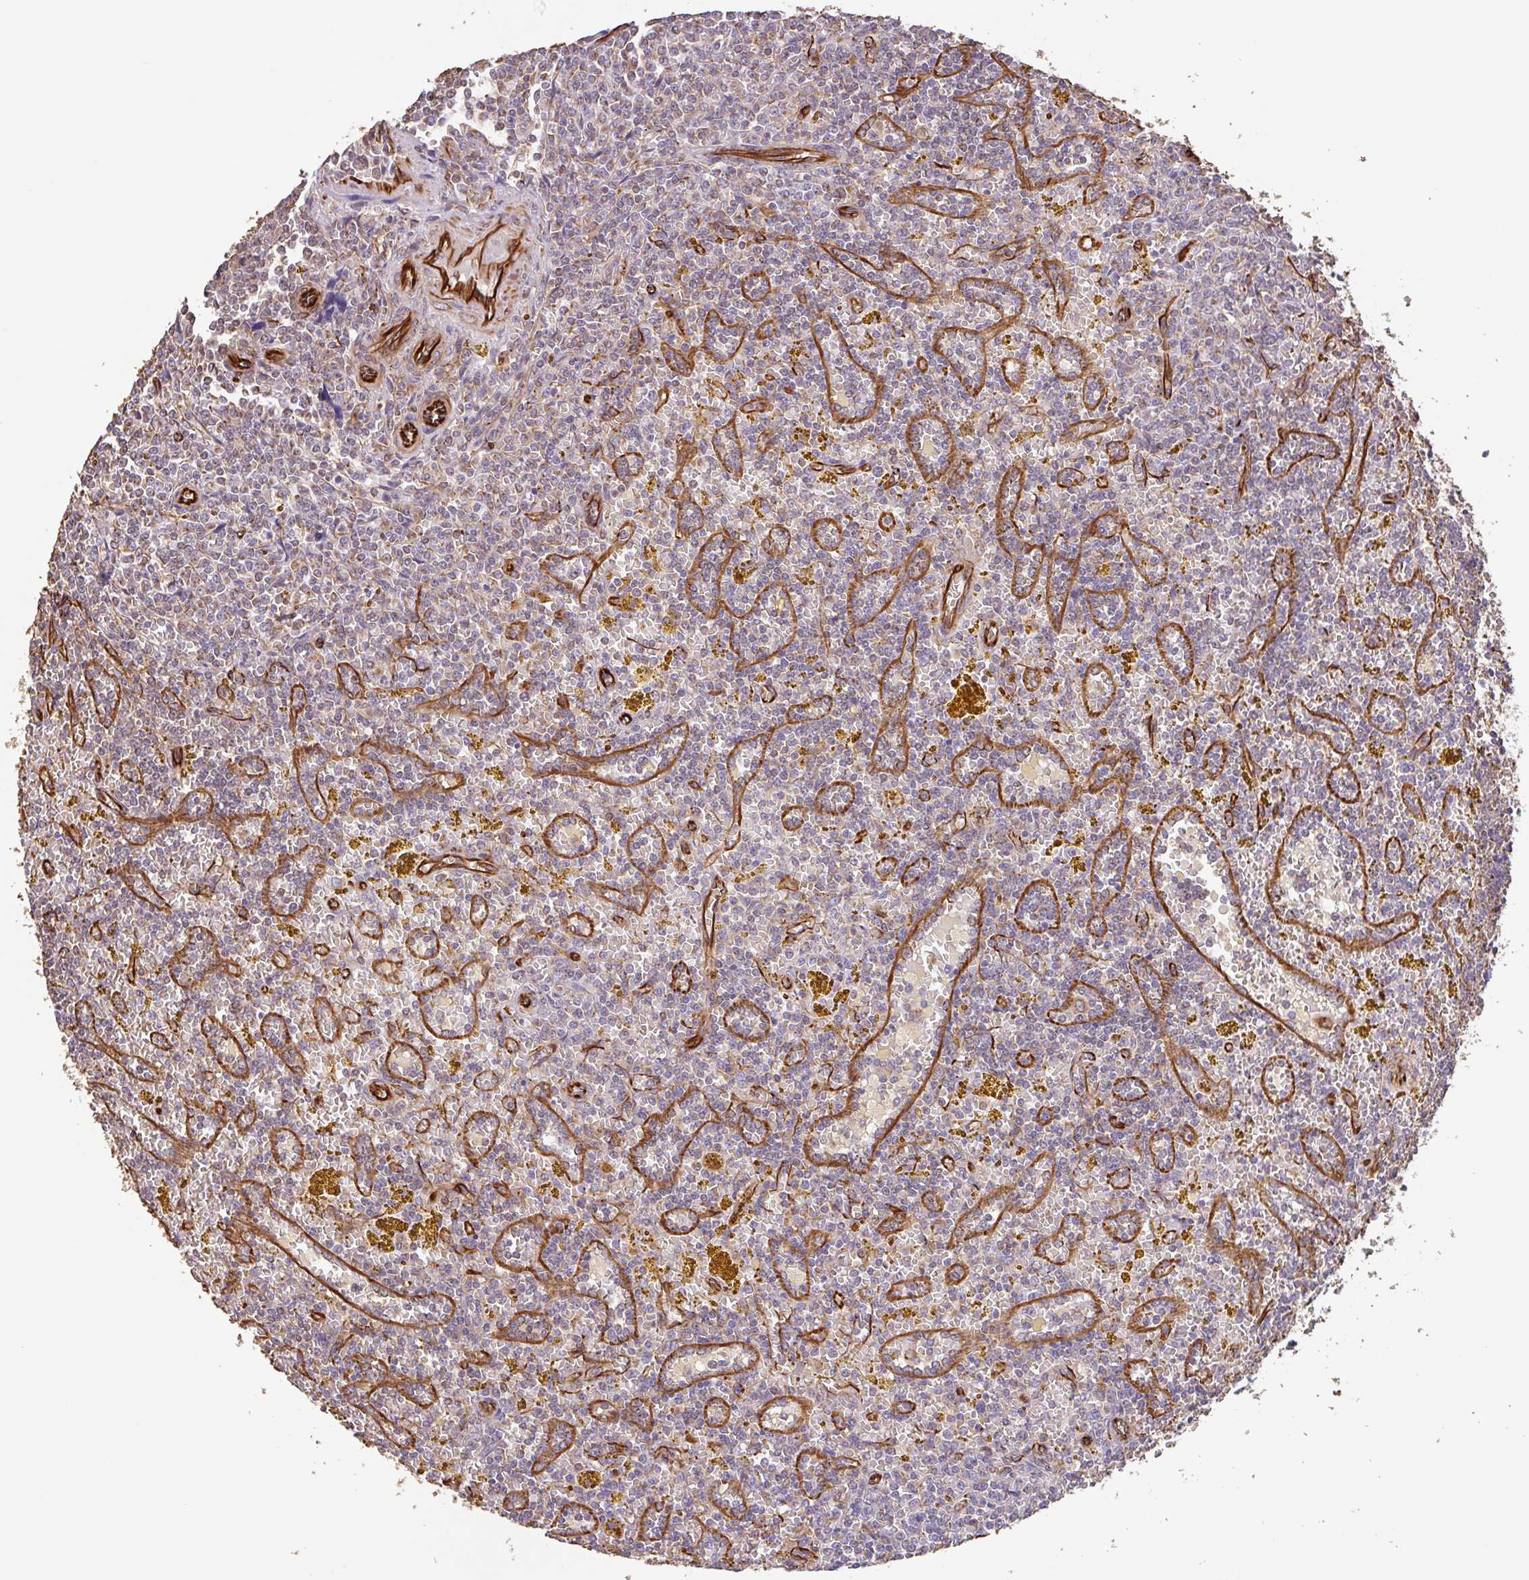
{"staining": {"intensity": "negative", "quantity": "none", "location": "none"}, "tissue": "lymphoma", "cell_type": "Tumor cells", "image_type": "cancer", "snomed": [{"axis": "morphology", "description": "Malignant lymphoma, non-Hodgkin's type, Low grade"}, {"axis": "topography", "description": "Spleen"}, {"axis": "topography", "description": "Lymph node"}], "caption": "Photomicrograph shows no significant protein expression in tumor cells of low-grade malignant lymphoma, non-Hodgkin's type.", "gene": "ZNF790", "patient": {"sex": "female", "age": 66}}